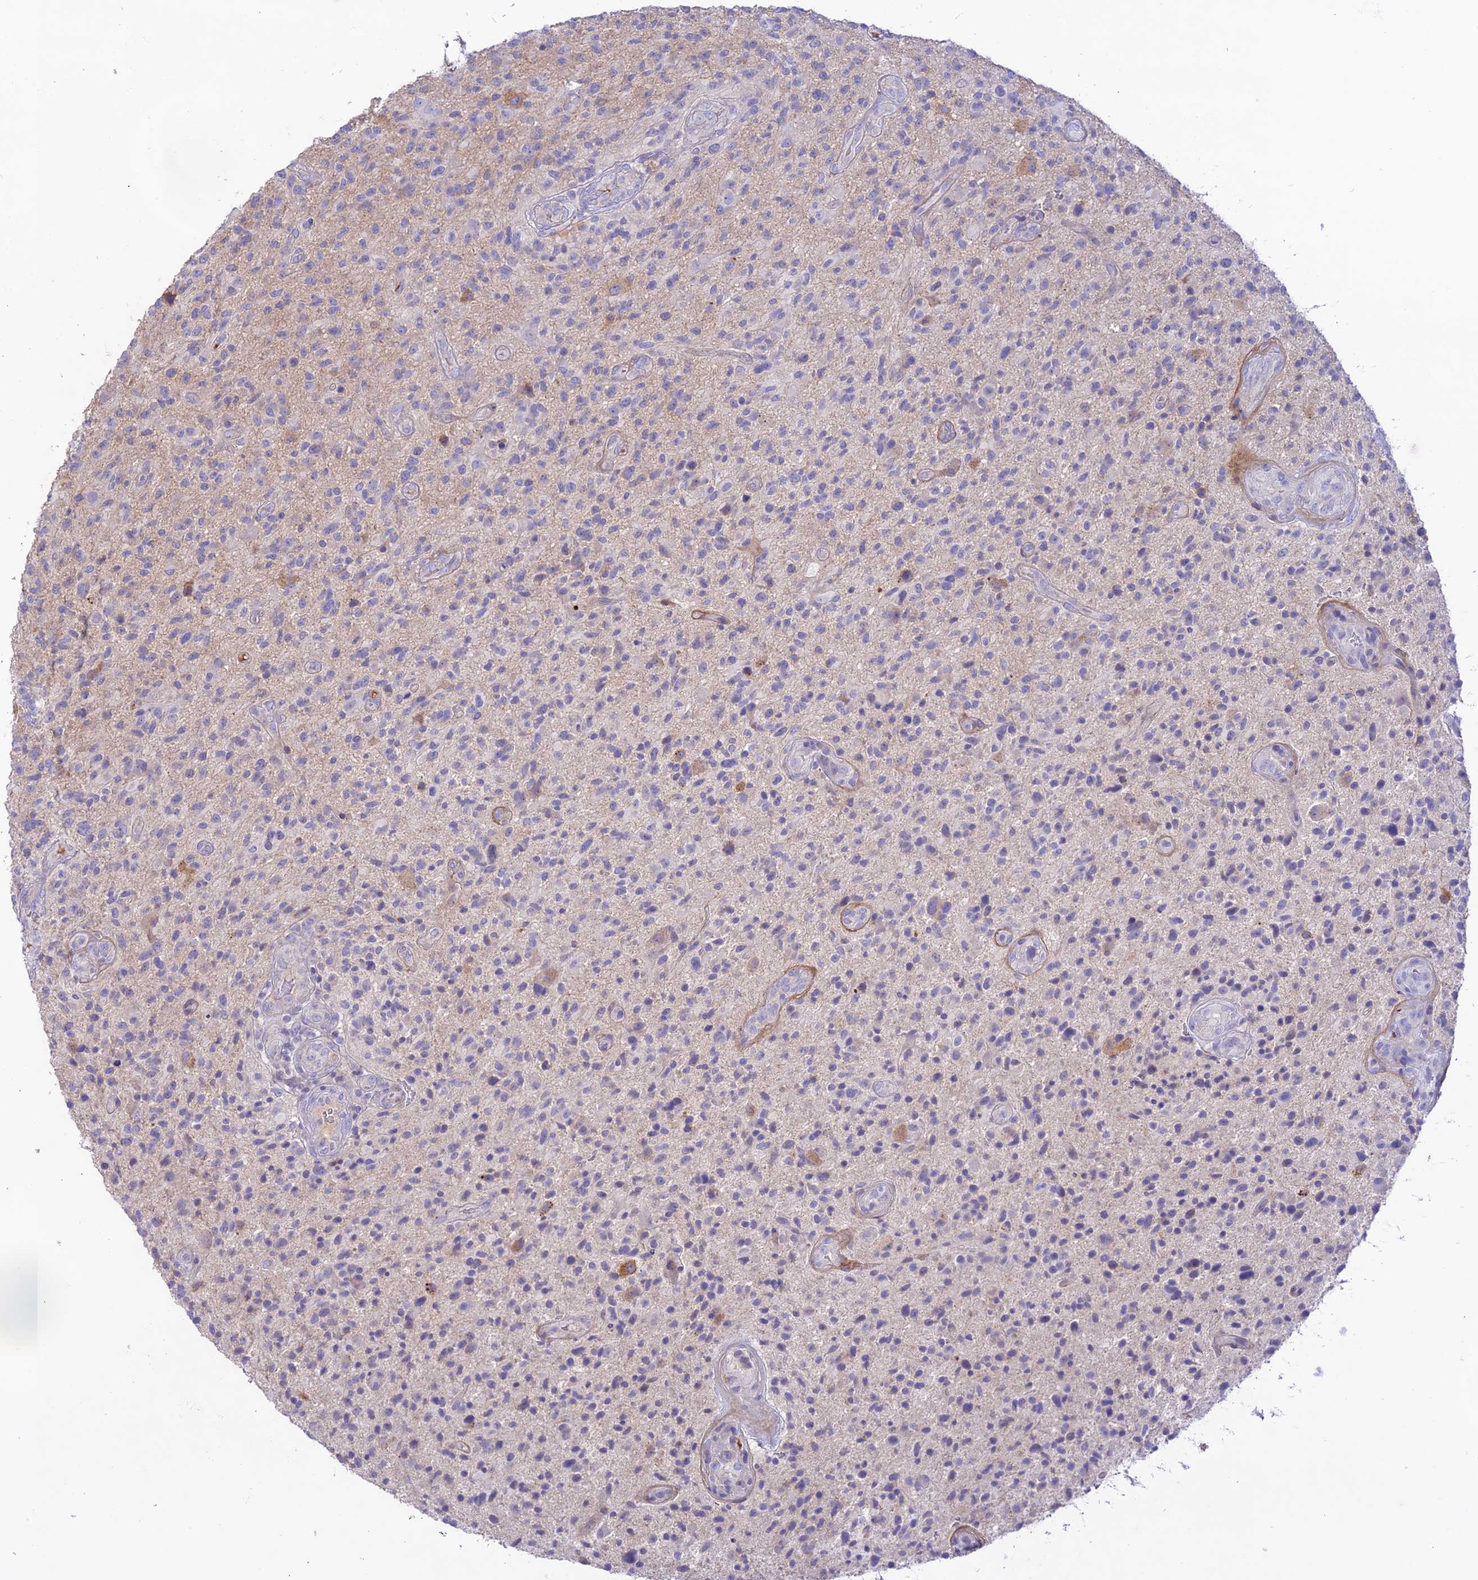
{"staining": {"intensity": "negative", "quantity": "none", "location": "none"}, "tissue": "glioma", "cell_type": "Tumor cells", "image_type": "cancer", "snomed": [{"axis": "morphology", "description": "Glioma, malignant, High grade"}, {"axis": "topography", "description": "Brain"}], "caption": "The micrograph shows no significant staining in tumor cells of glioma.", "gene": "NLRP9", "patient": {"sex": "male", "age": 47}}